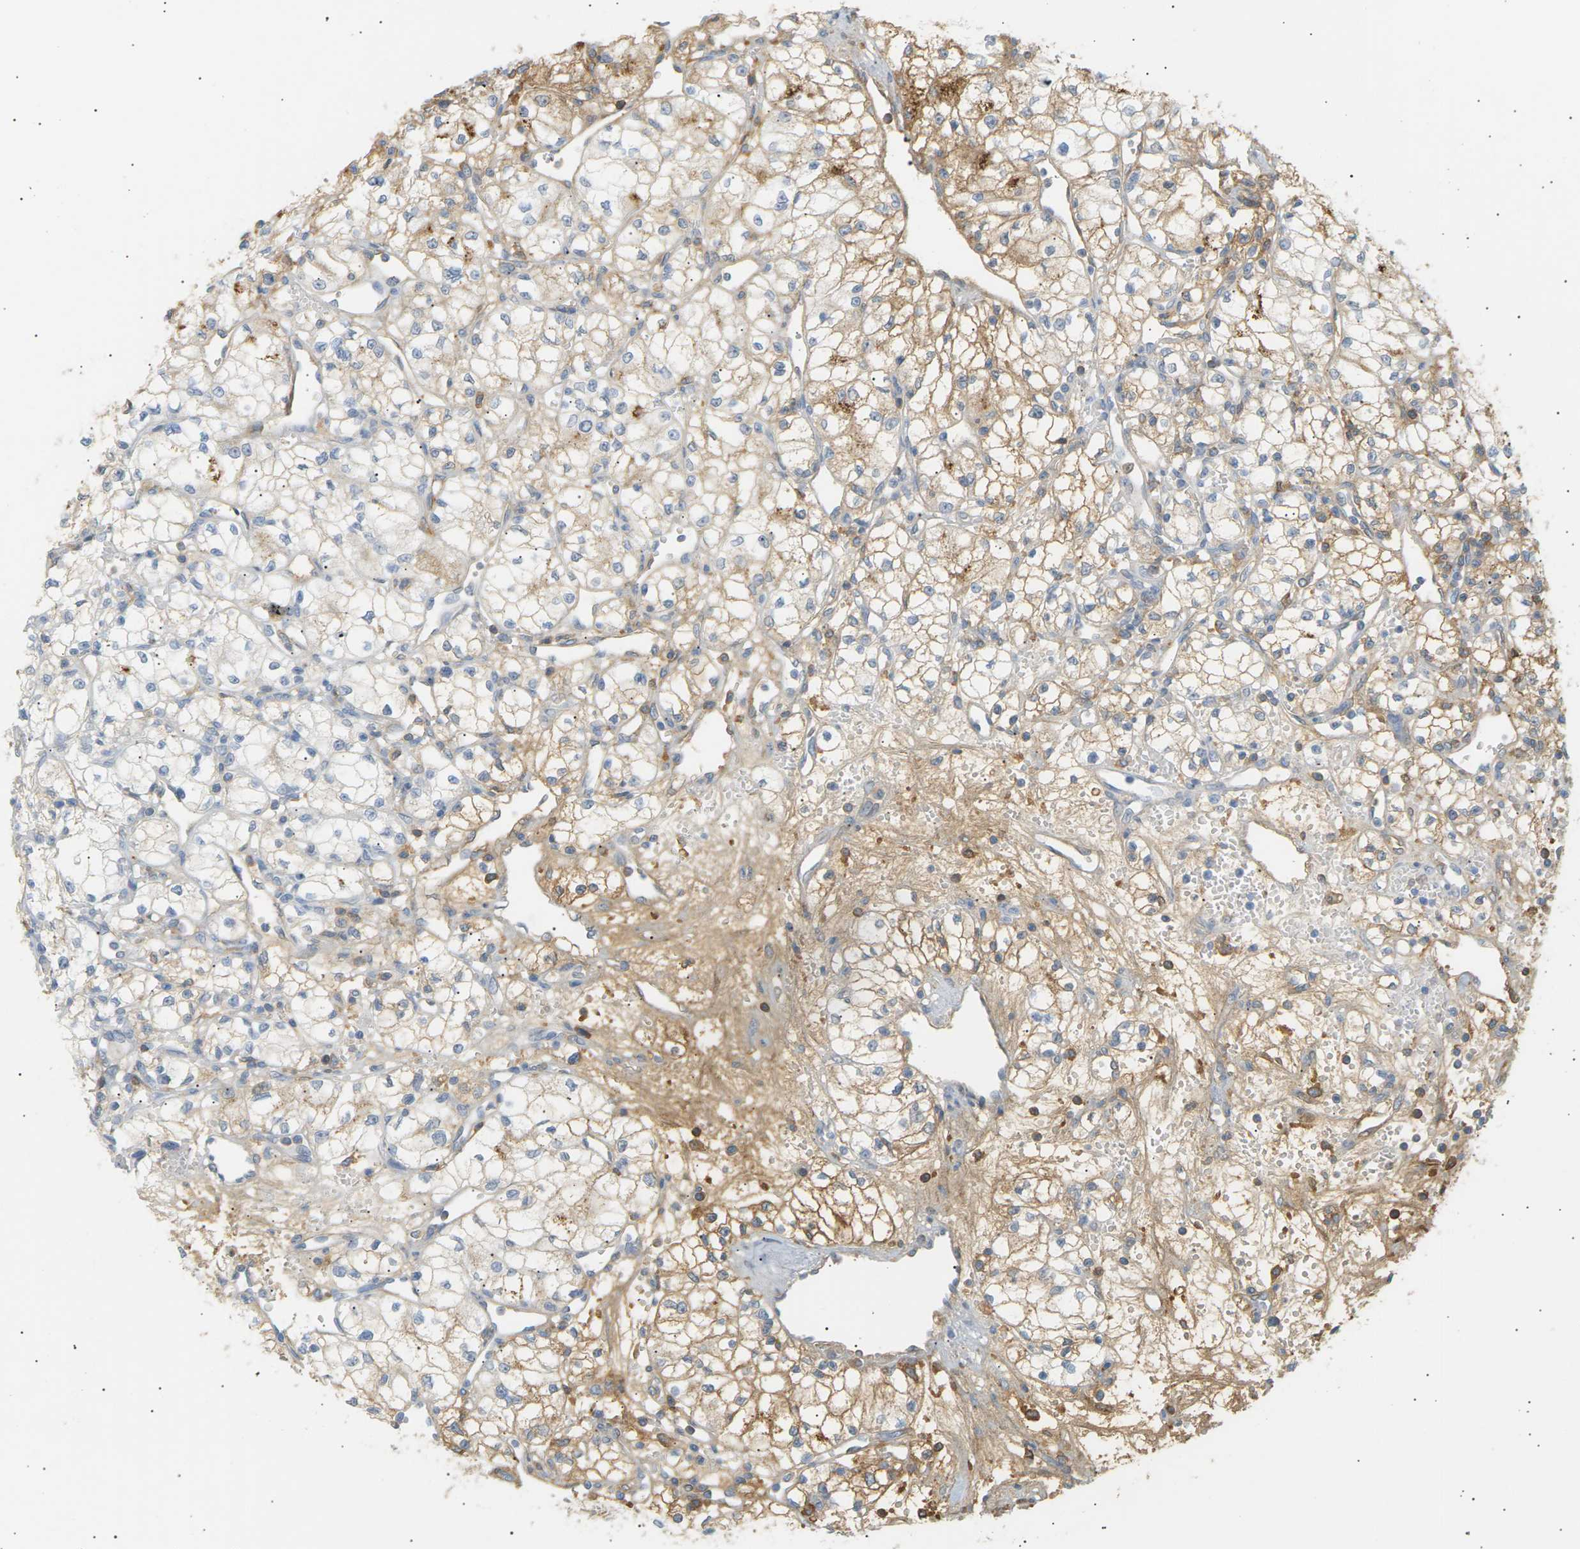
{"staining": {"intensity": "weak", "quantity": "25%-75%", "location": "cytoplasmic/membranous"}, "tissue": "renal cancer", "cell_type": "Tumor cells", "image_type": "cancer", "snomed": [{"axis": "morphology", "description": "Normal tissue, NOS"}, {"axis": "morphology", "description": "Adenocarcinoma, NOS"}, {"axis": "topography", "description": "Kidney"}], "caption": "Immunohistochemical staining of adenocarcinoma (renal) demonstrates weak cytoplasmic/membranous protein expression in about 25%-75% of tumor cells.", "gene": "IGLC3", "patient": {"sex": "male", "age": 59}}